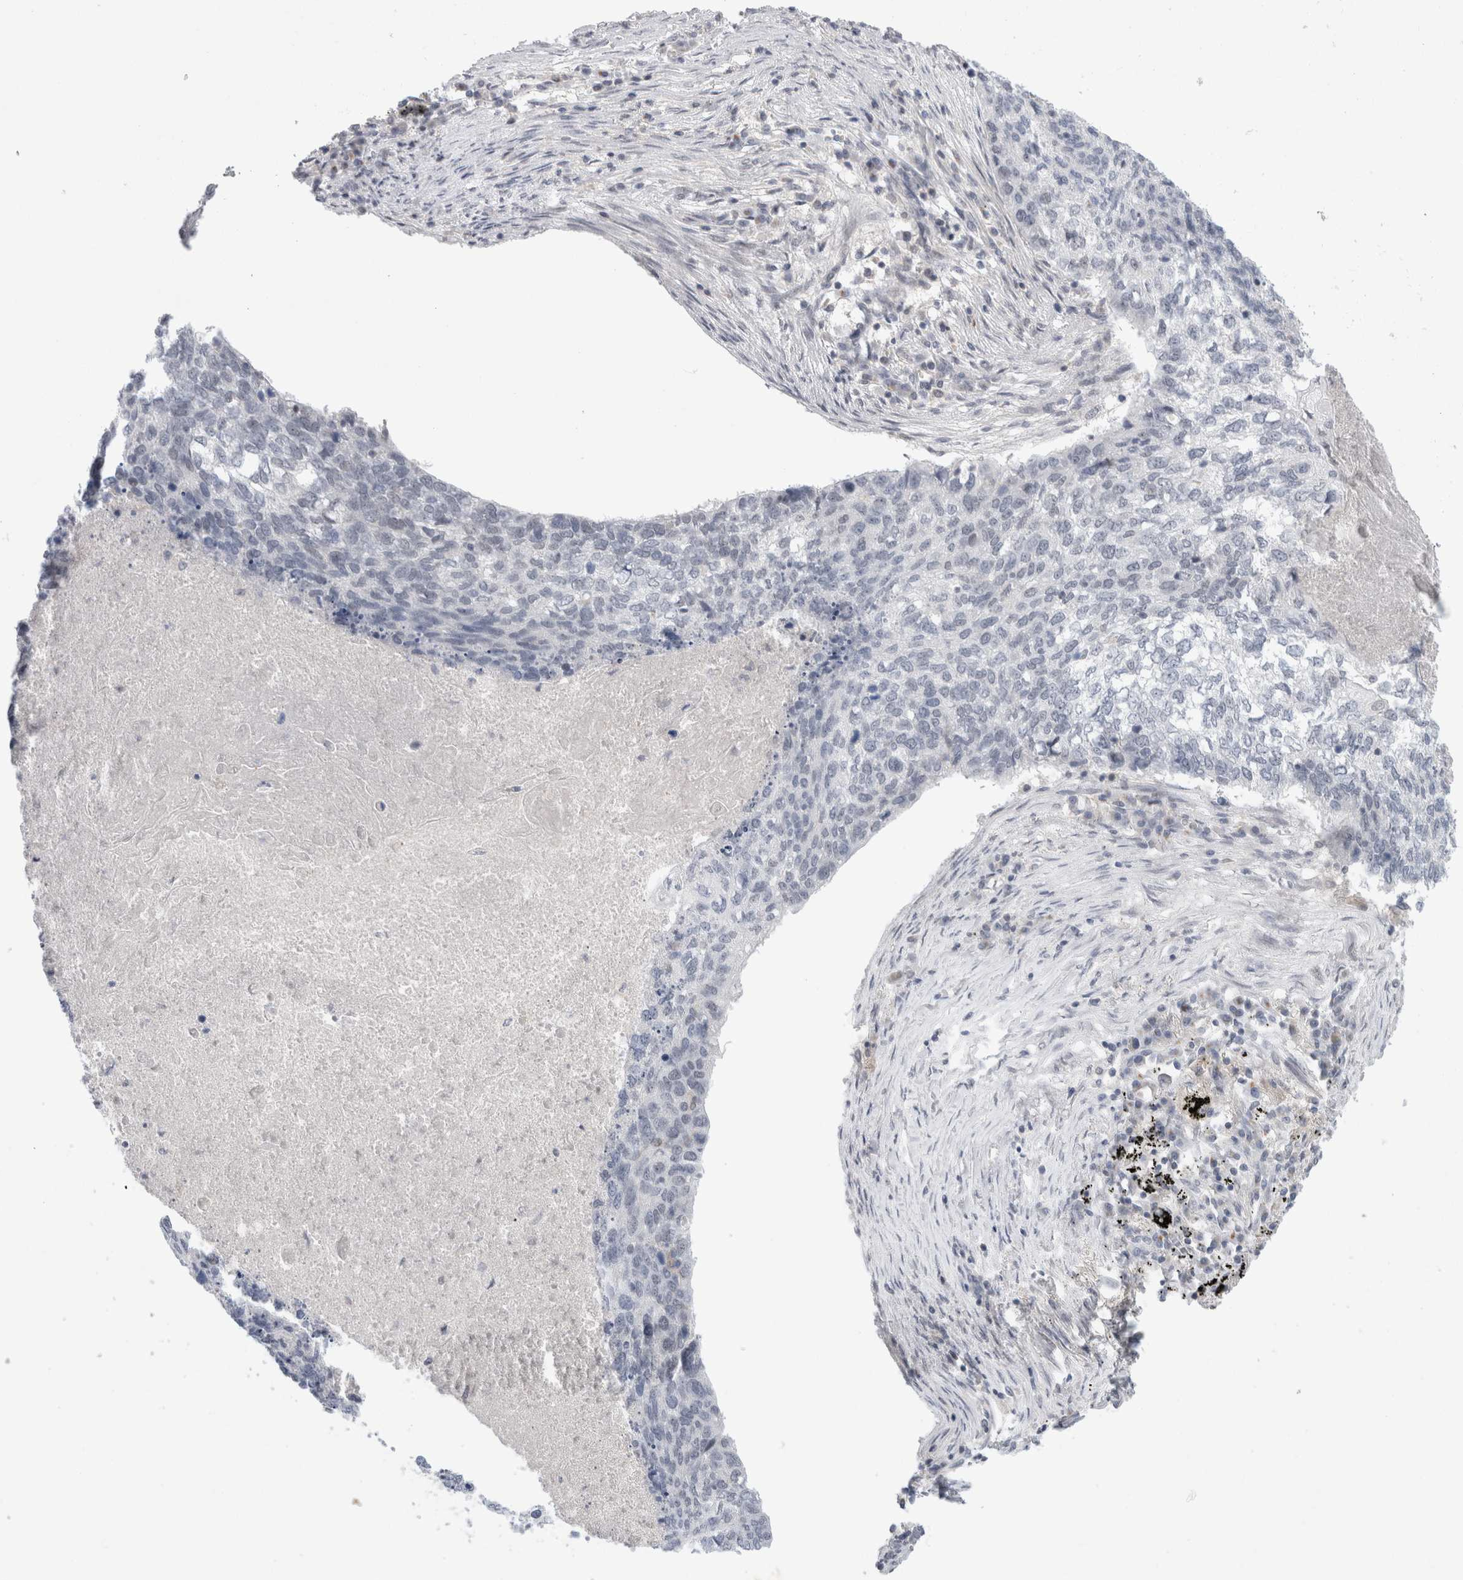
{"staining": {"intensity": "negative", "quantity": "none", "location": "none"}, "tissue": "lung cancer", "cell_type": "Tumor cells", "image_type": "cancer", "snomed": [{"axis": "morphology", "description": "Squamous cell carcinoma, NOS"}, {"axis": "topography", "description": "Lung"}], "caption": "This is an immunohistochemistry photomicrograph of lung squamous cell carcinoma. There is no staining in tumor cells.", "gene": "CERS5", "patient": {"sex": "female", "age": 63}}